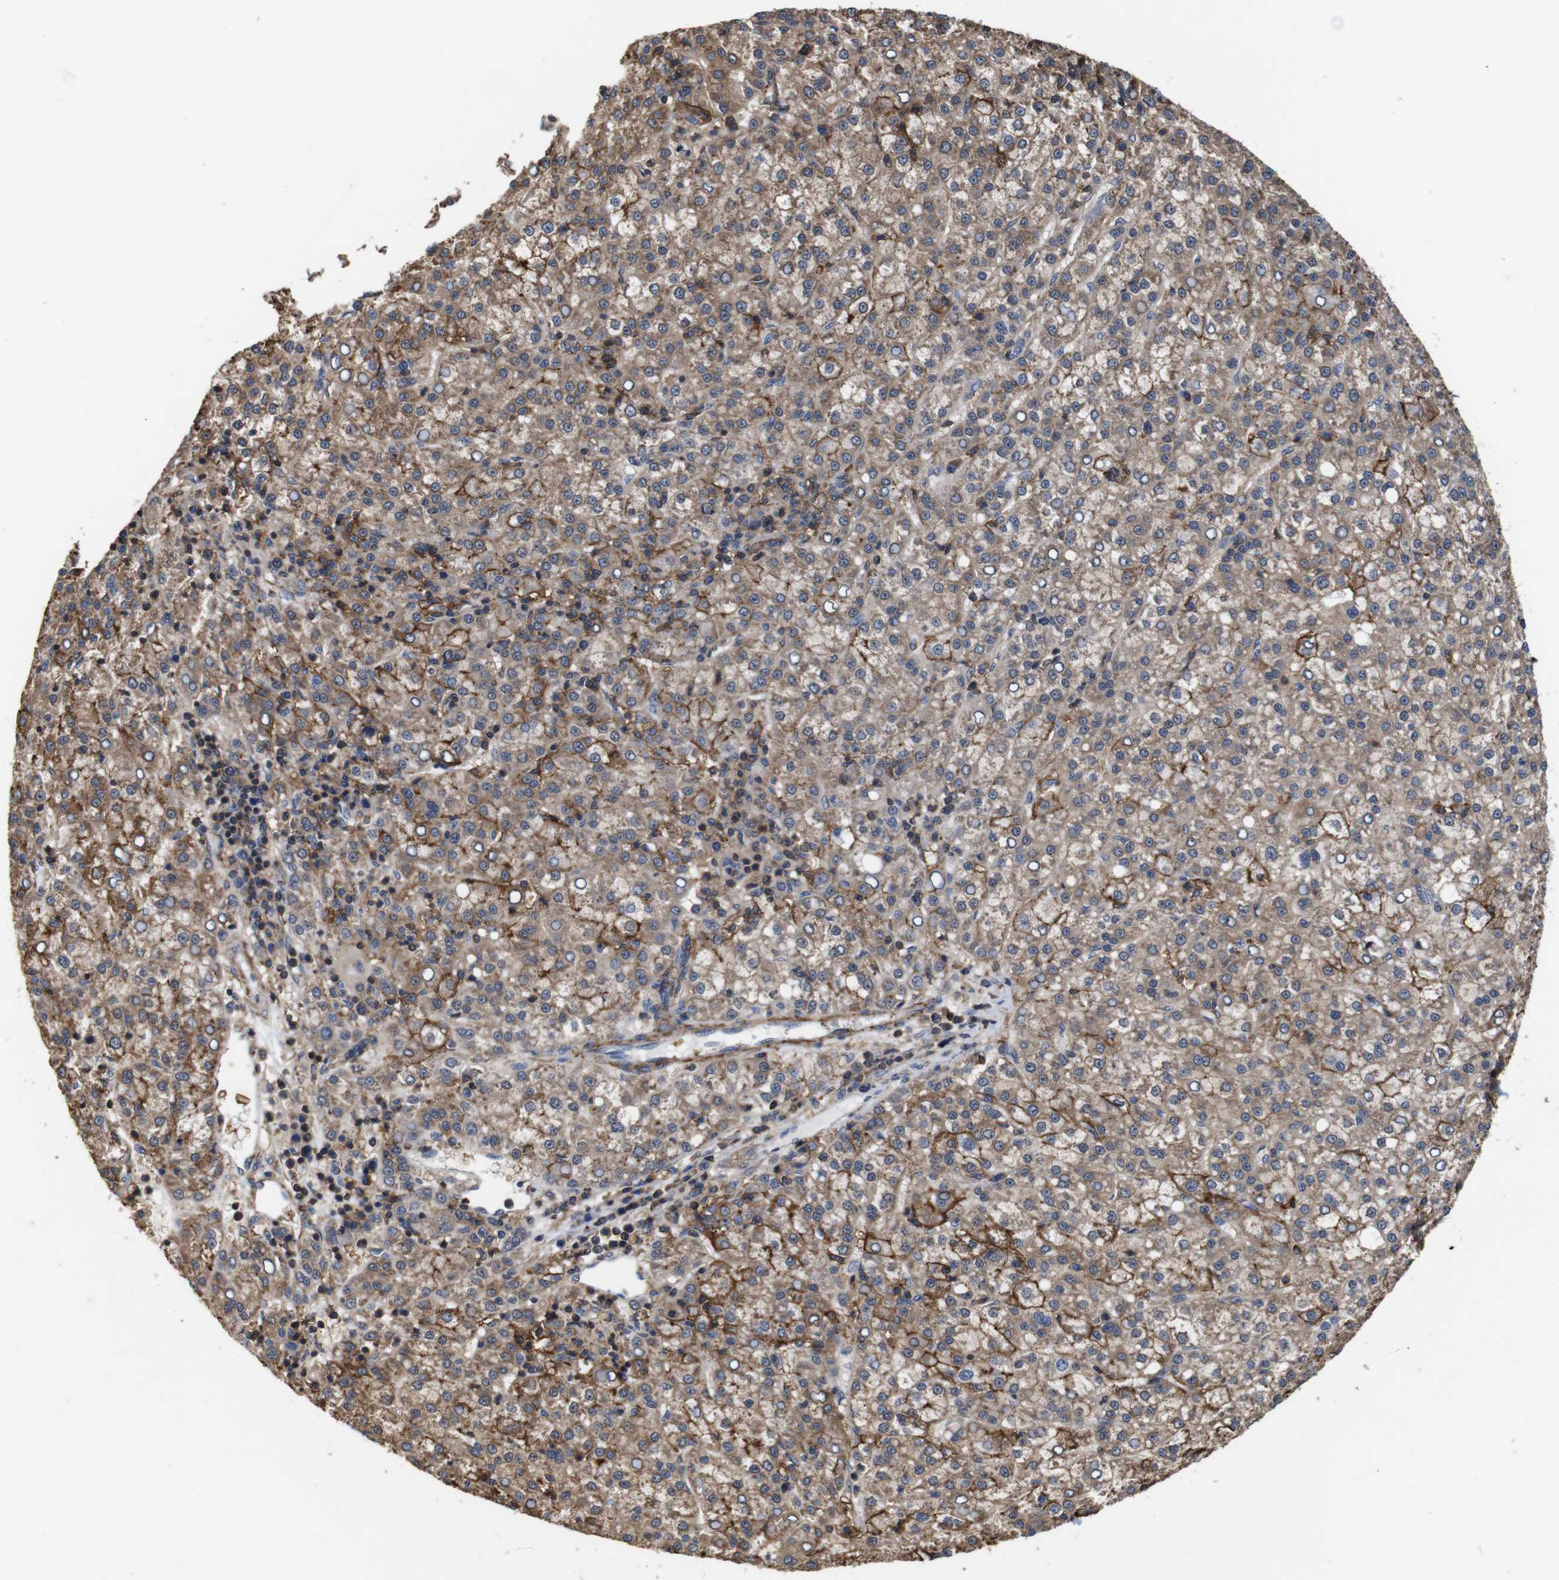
{"staining": {"intensity": "moderate", "quantity": ">75%", "location": "cytoplasmic/membranous"}, "tissue": "liver cancer", "cell_type": "Tumor cells", "image_type": "cancer", "snomed": [{"axis": "morphology", "description": "Carcinoma, Hepatocellular, NOS"}, {"axis": "topography", "description": "Liver"}], "caption": "Liver hepatocellular carcinoma stained with DAB immunohistochemistry displays medium levels of moderate cytoplasmic/membranous positivity in about >75% of tumor cells.", "gene": "PI4KA", "patient": {"sex": "female", "age": 58}}